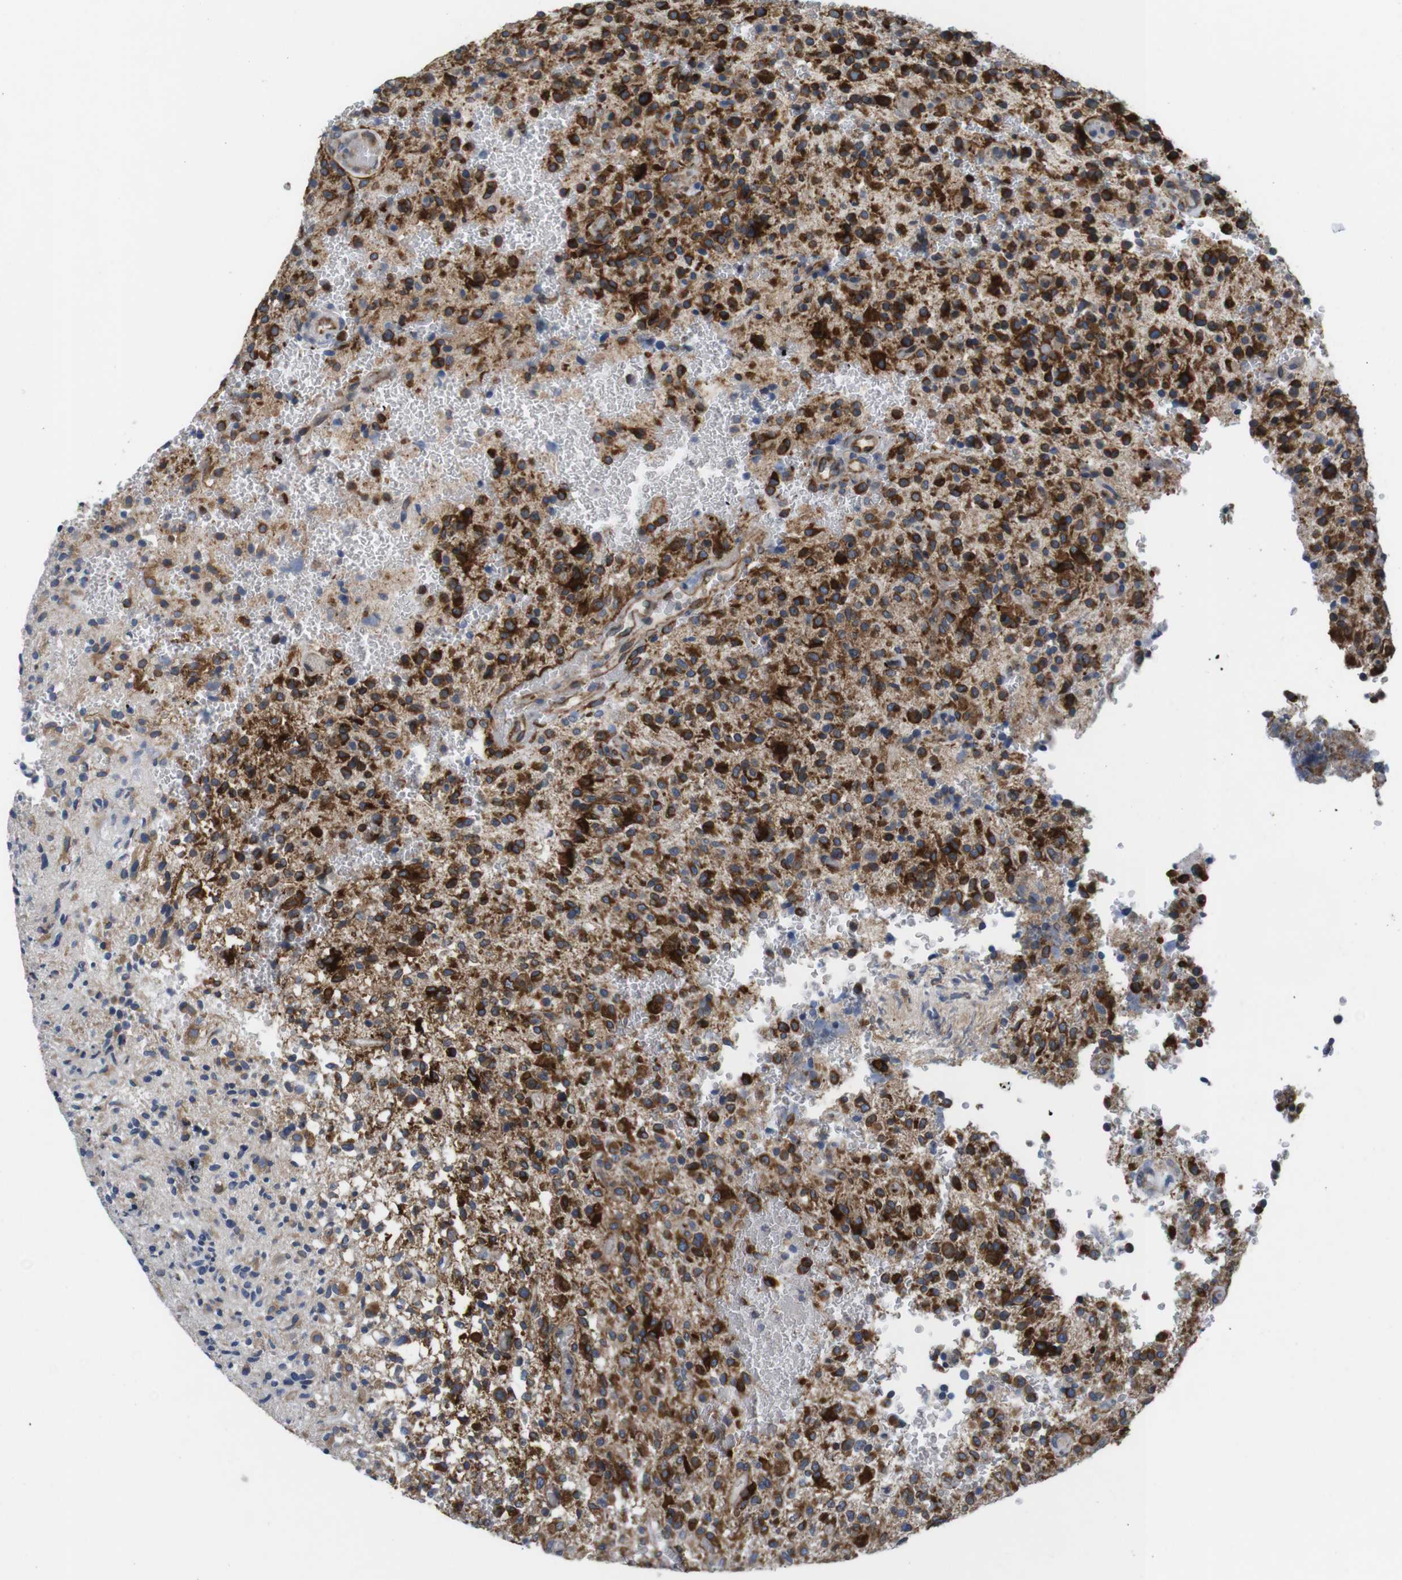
{"staining": {"intensity": "strong", "quantity": ">75%", "location": "cytoplasmic/membranous"}, "tissue": "glioma", "cell_type": "Tumor cells", "image_type": "cancer", "snomed": [{"axis": "morphology", "description": "Glioma, malignant, High grade"}, {"axis": "topography", "description": "Brain"}], "caption": "Brown immunohistochemical staining in glioma displays strong cytoplasmic/membranous staining in approximately >75% of tumor cells. Nuclei are stained in blue.", "gene": "HACD3", "patient": {"sex": "male", "age": 71}}